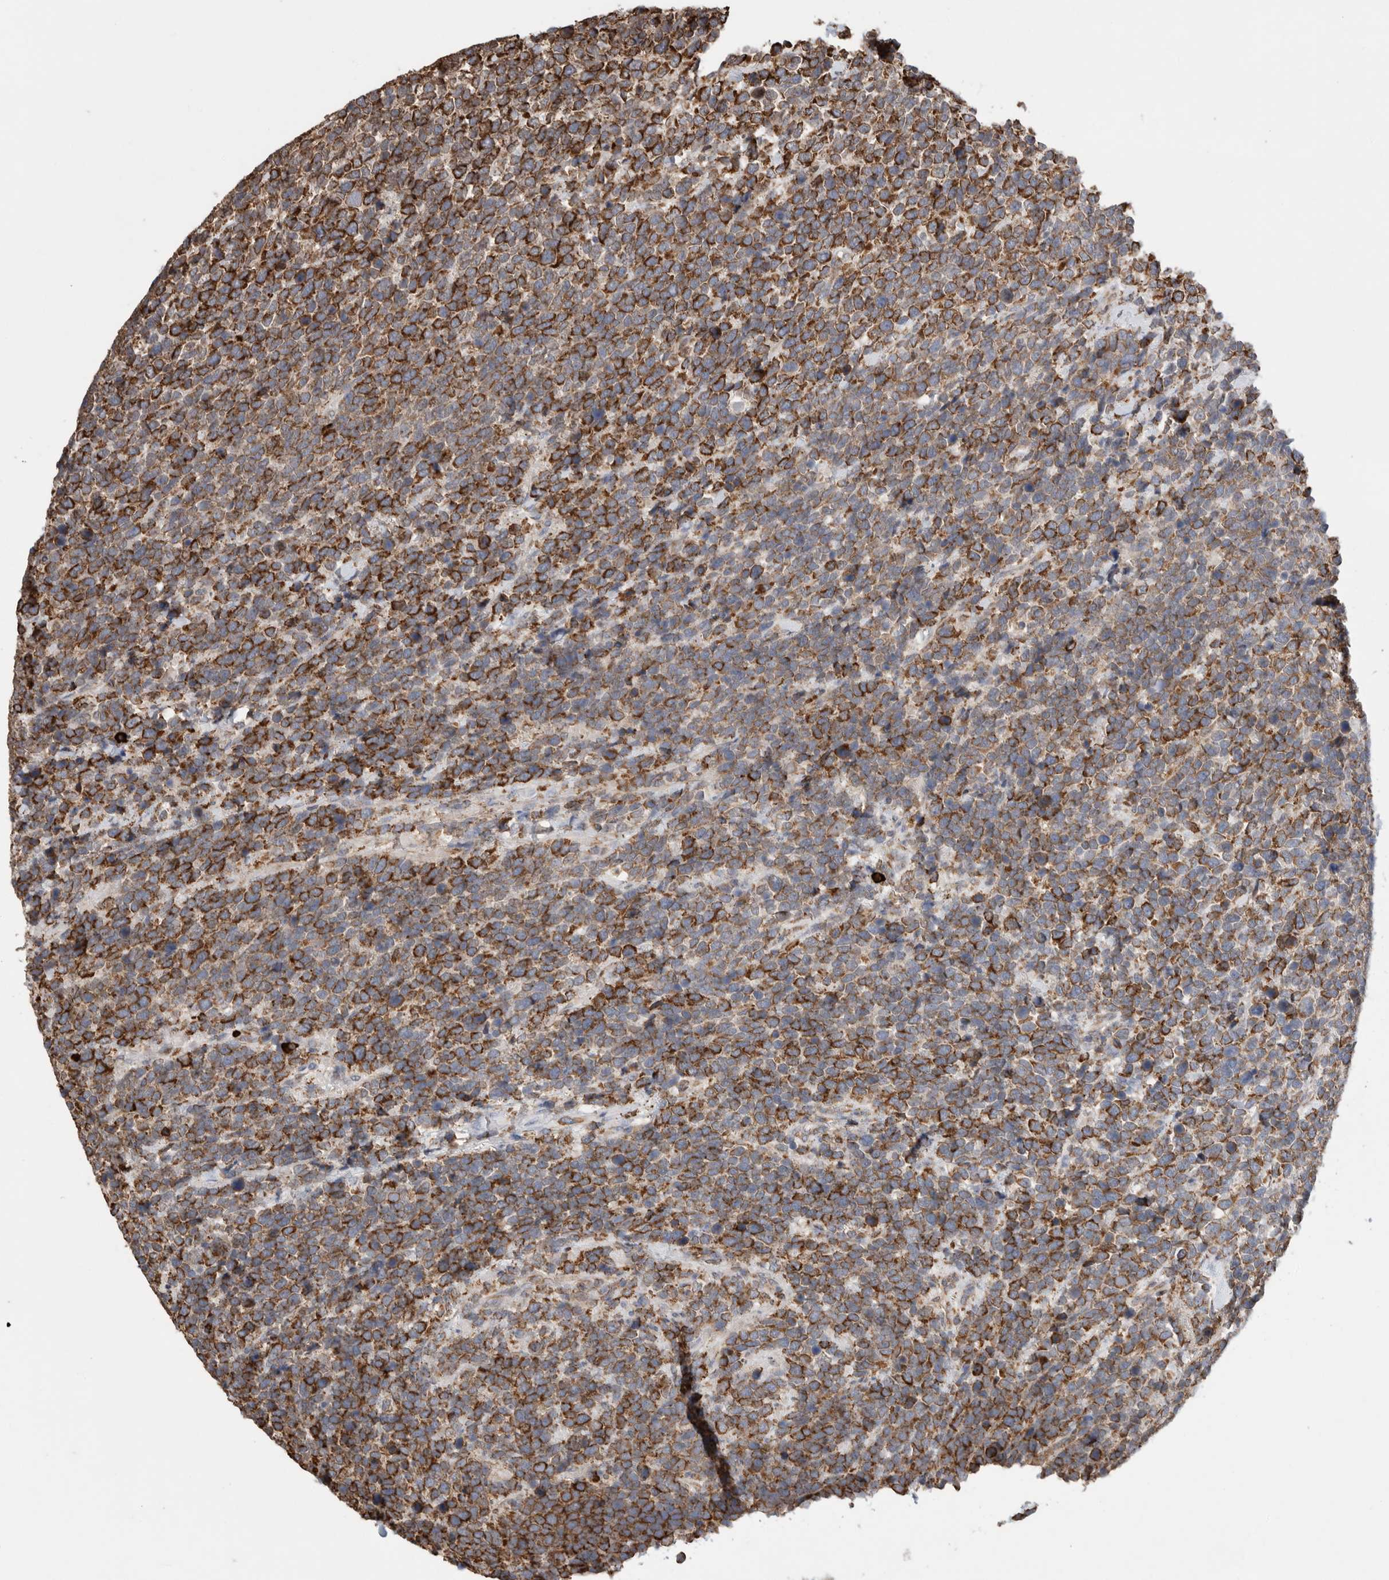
{"staining": {"intensity": "strong", "quantity": ">75%", "location": "cytoplasmic/membranous"}, "tissue": "urothelial cancer", "cell_type": "Tumor cells", "image_type": "cancer", "snomed": [{"axis": "morphology", "description": "Urothelial carcinoma, High grade"}, {"axis": "topography", "description": "Urinary bladder"}], "caption": "Brown immunohistochemical staining in human urothelial cancer reveals strong cytoplasmic/membranous expression in approximately >75% of tumor cells. Ihc stains the protein in brown and the nuclei are stained blue.", "gene": "BLOC1S5", "patient": {"sex": "female", "age": 82}}